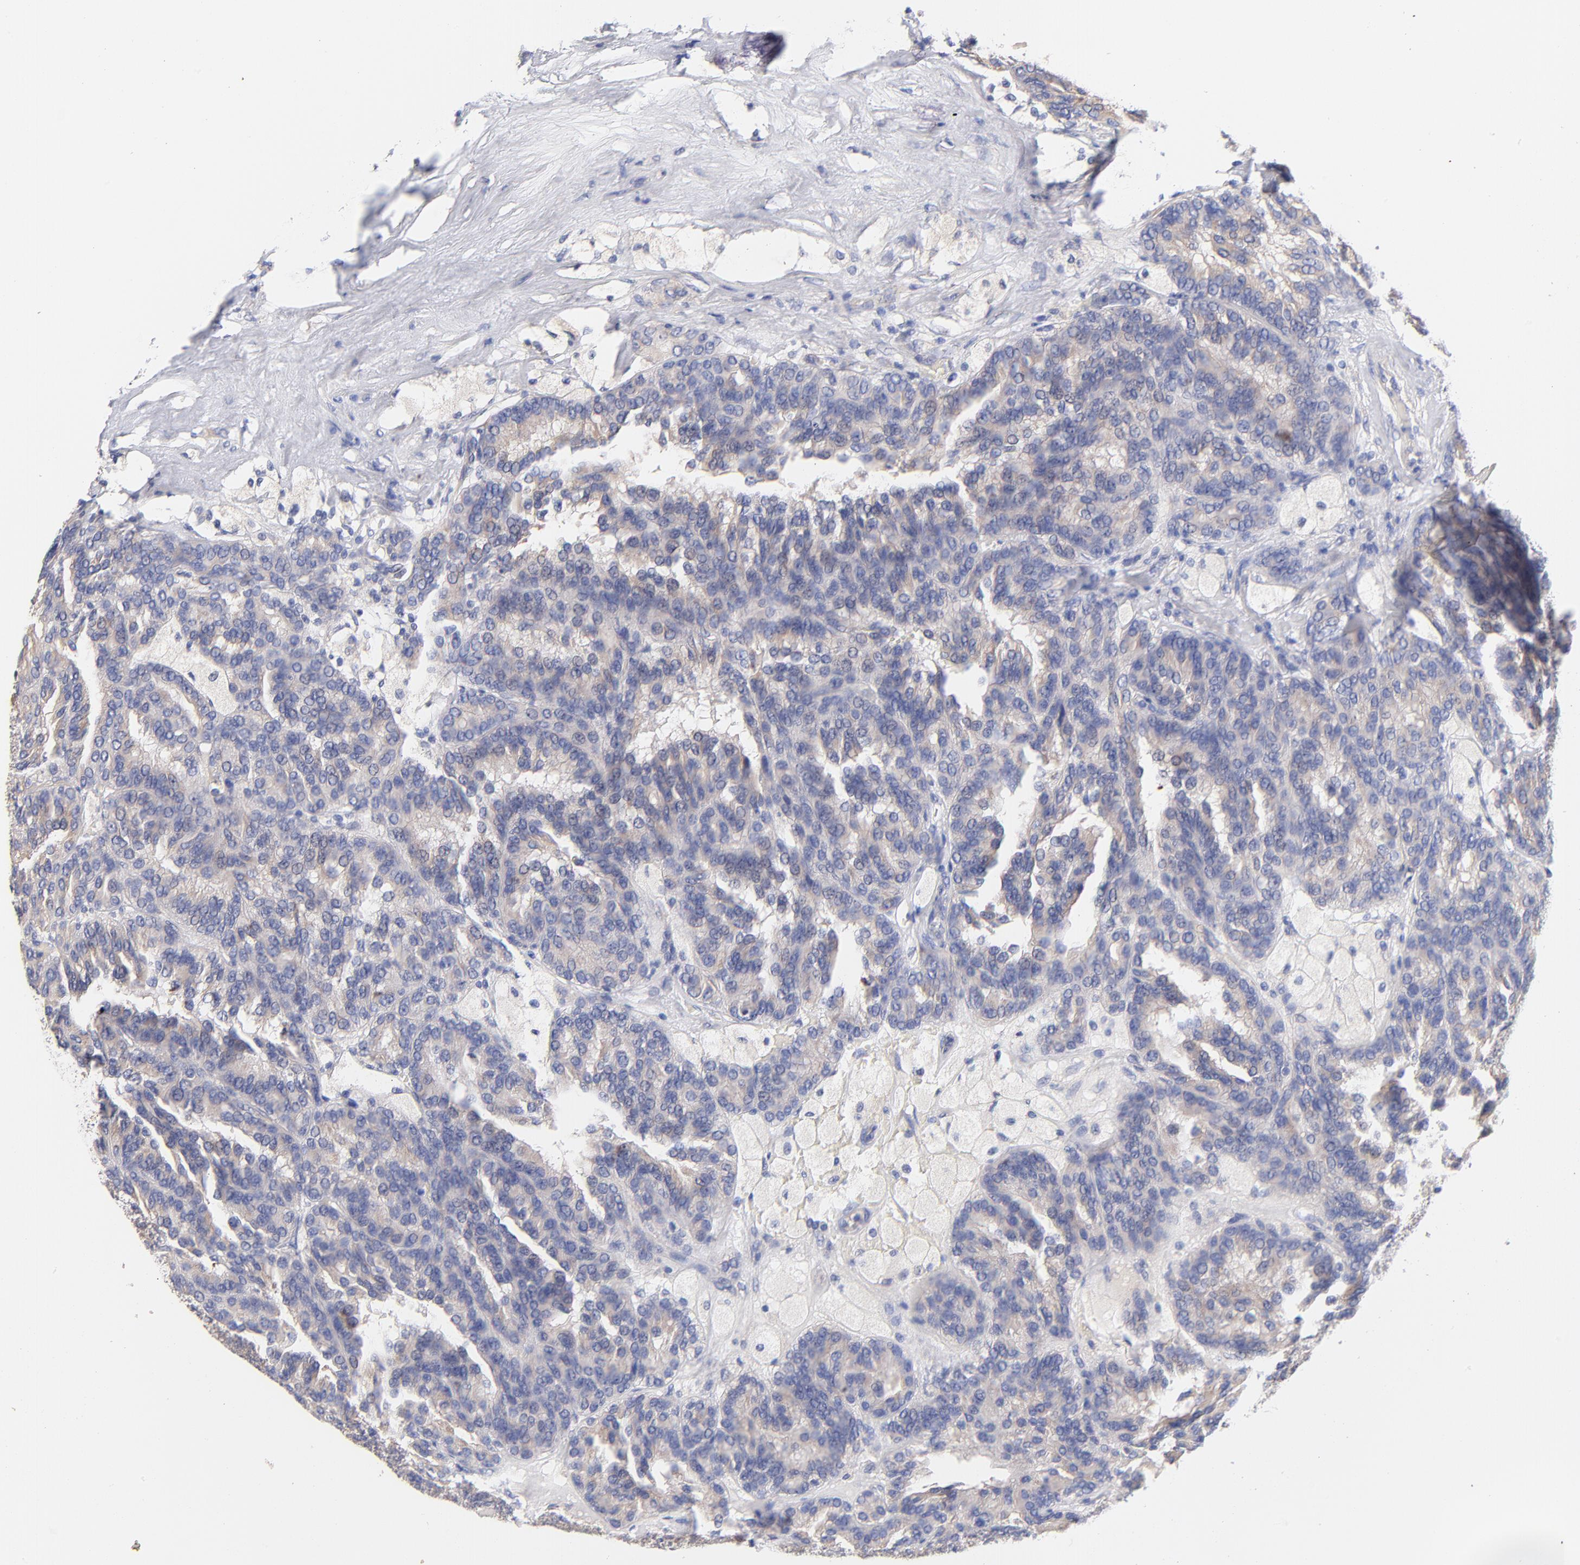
{"staining": {"intensity": "weak", "quantity": ">75%", "location": "cytoplasmic/membranous"}, "tissue": "renal cancer", "cell_type": "Tumor cells", "image_type": "cancer", "snomed": [{"axis": "morphology", "description": "Adenocarcinoma, NOS"}, {"axis": "topography", "description": "Kidney"}], "caption": "This histopathology image shows immunohistochemistry (IHC) staining of renal cancer, with low weak cytoplasmic/membranous expression in about >75% of tumor cells.", "gene": "TNFRSF13C", "patient": {"sex": "male", "age": 46}}